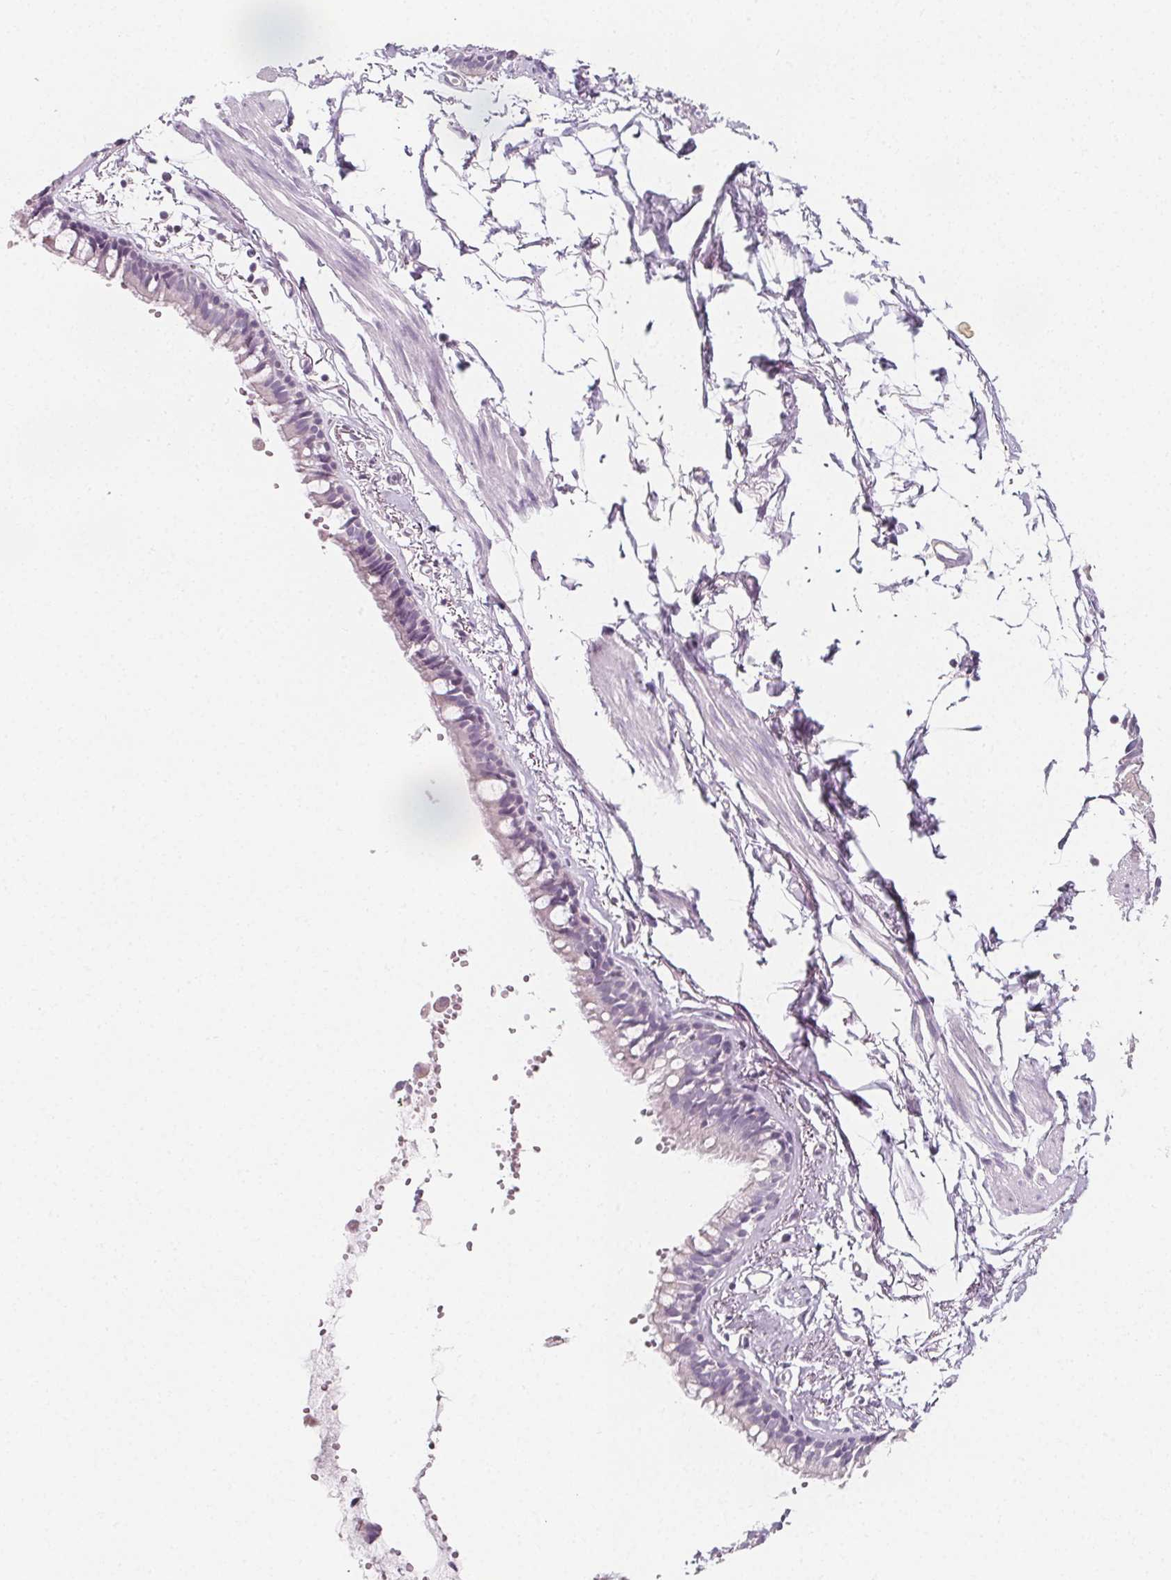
{"staining": {"intensity": "weak", "quantity": "25%-75%", "location": "cytoplasmic/membranous"}, "tissue": "bronchus", "cell_type": "Respiratory epithelial cells", "image_type": "normal", "snomed": [{"axis": "morphology", "description": "Normal tissue, NOS"}, {"axis": "topography", "description": "Bronchus"}], "caption": "A brown stain shows weak cytoplasmic/membranous positivity of a protein in respiratory epithelial cells of normal bronchus. The protein is shown in brown color, while the nuclei are stained blue.", "gene": "IL17C", "patient": {"sex": "female", "age": 59}}